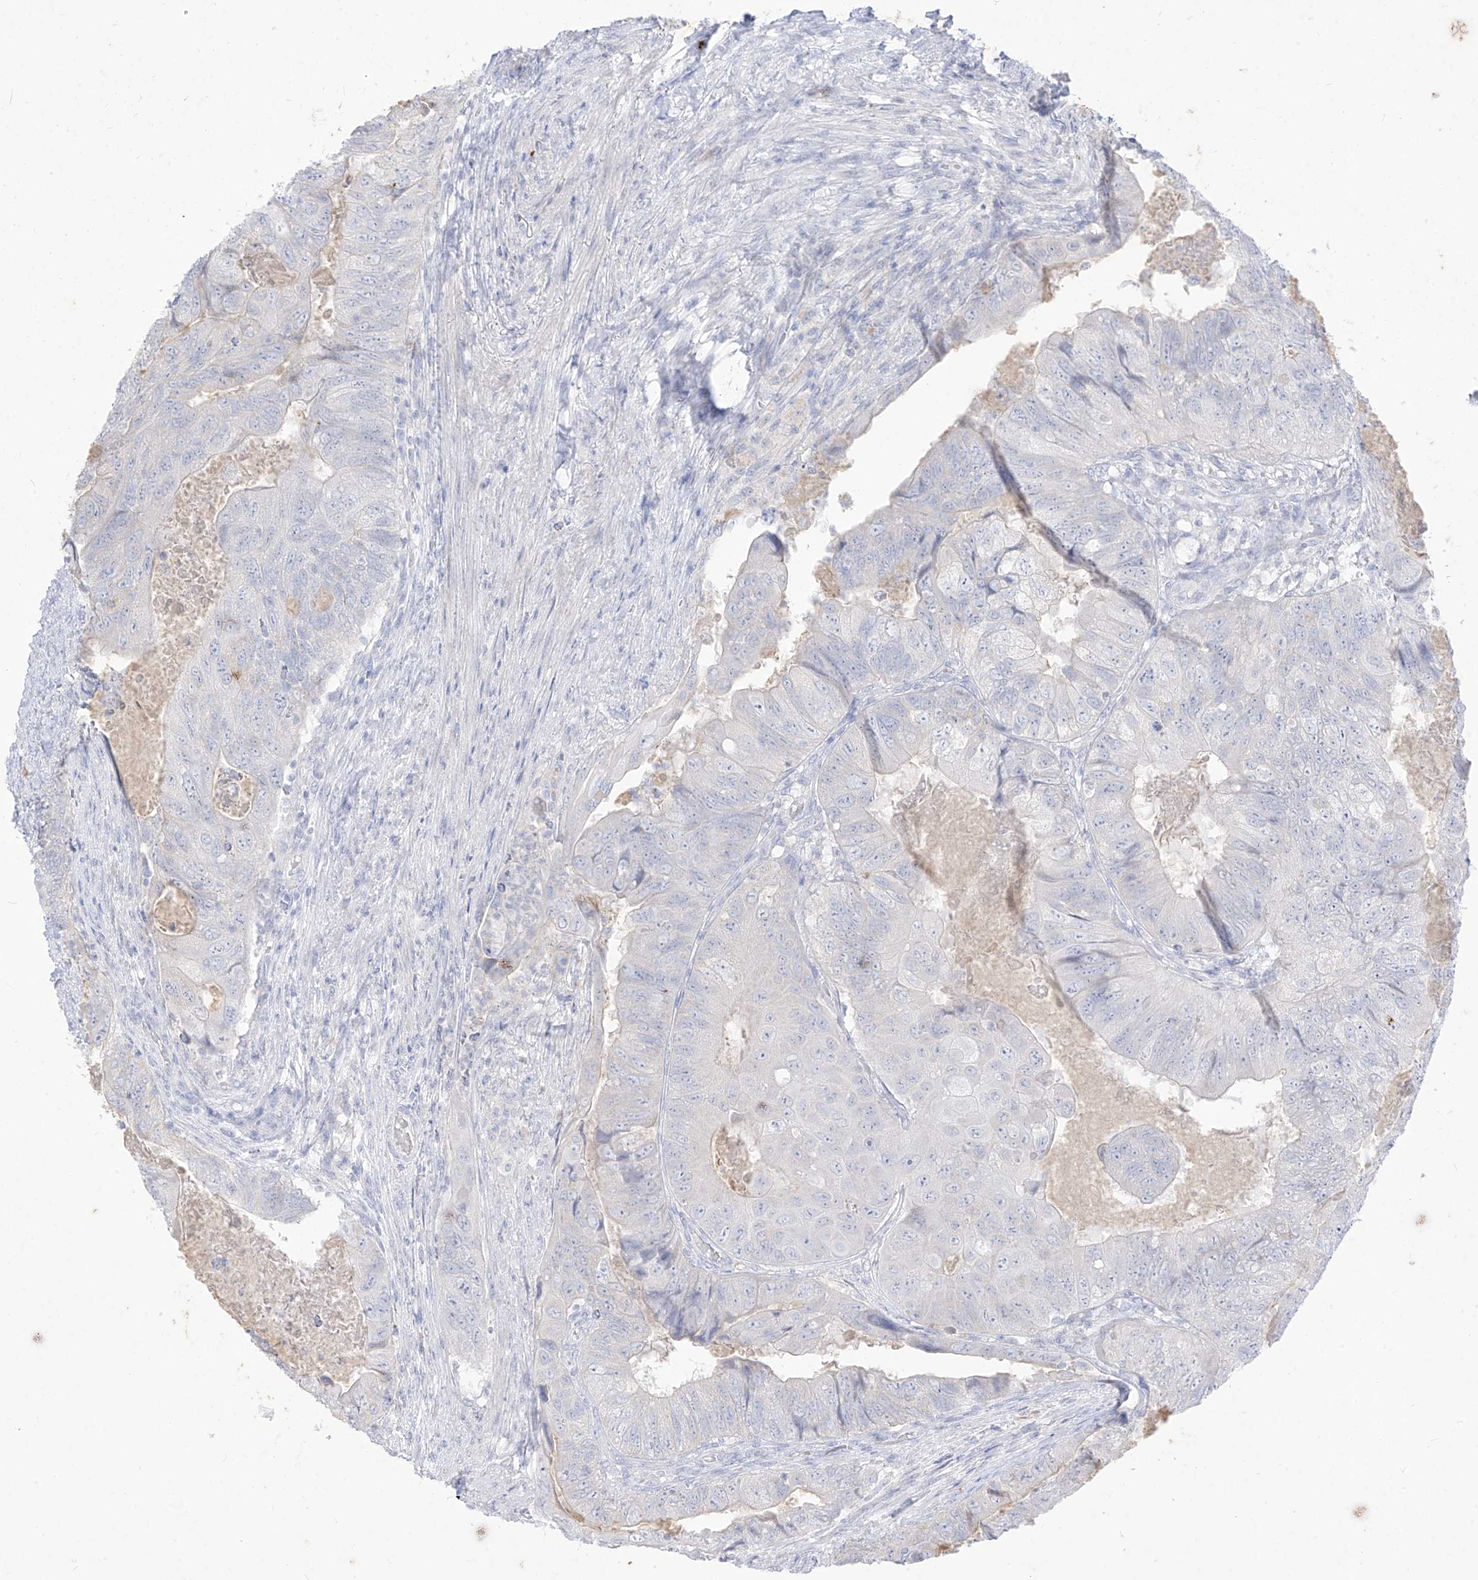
{"staining": {"intensity": "negative", "quantity": "none", "location": "none"}, "tissue": "colorectal cancer", "cell_type": "Tumor cells", "image_type": "cancer", "snomed": [{"axis": "morphology", "description": "Adenocarcinoma, NOS"}, {"axis": "topography", "description": "Rectum"}], "caption": "Tumor cells are negative for protein expression in human colorectal adenocarcinoma. (DAB (3,3'-diaminobenzidine) immunohistochemistry, high magnification).", "gene": "TGM4", "patient": {"sex": "male", "age": 63}}